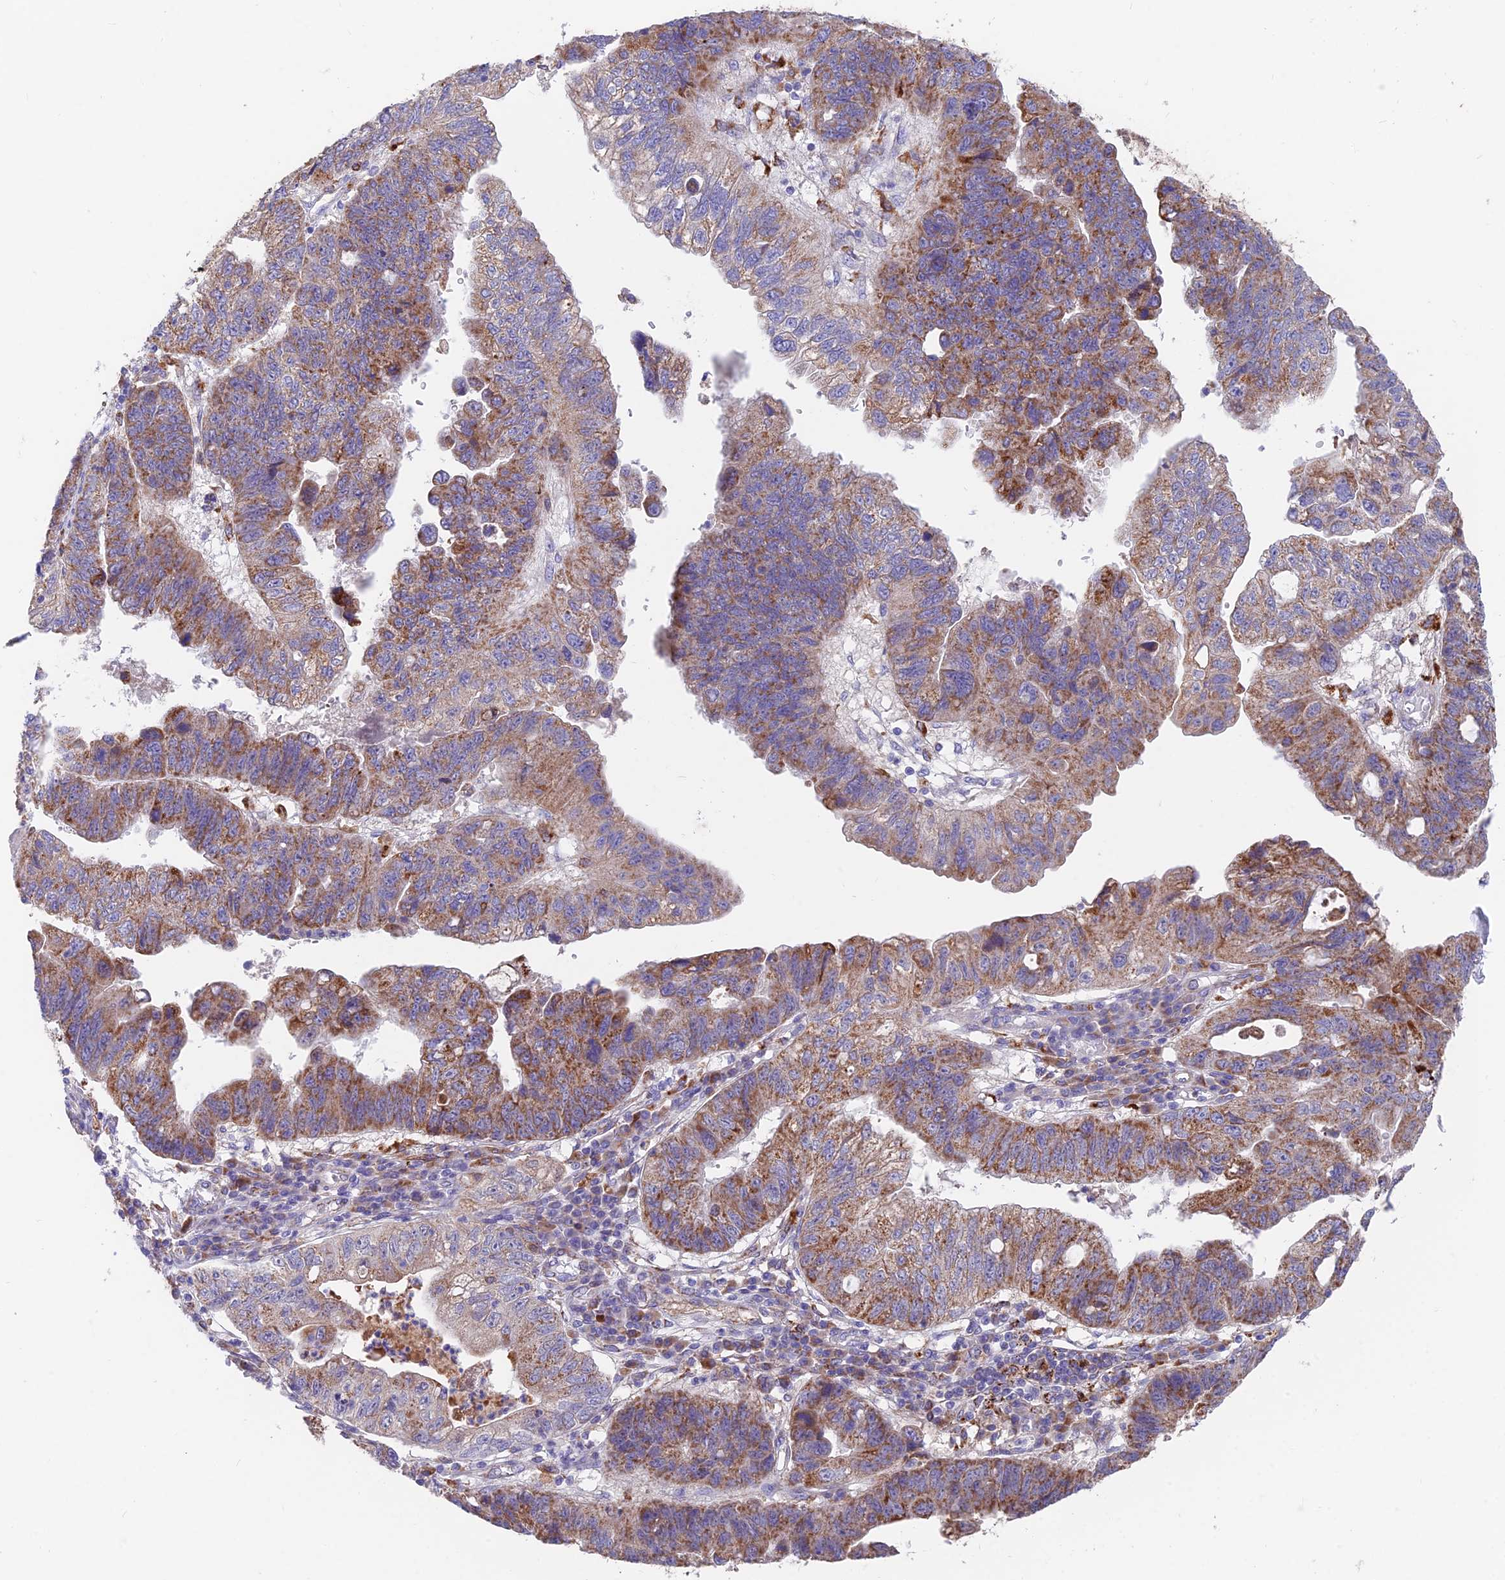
{"staining": {"intensity": "moderate", "quantity": "25%-75%", "location": "cytoplasmic/membranous"}, "tissue": "stomach cancer", "cell_type": "Tumor cells", "image_type": "cancer", "snomed": [{"axis": "morphology", "description": "Adenocarcinoma, NOS"}, {"axis": "topography", "description": "Stomach"}], "caption": "The image exhibits immunohistochemical staining of stomach cancer. There is moderate cytoplasmic/membranous expression is identified in approximately 25%-75% of tumor cells. (DAB IHC, brown staining for protein, blue staining for nuclei).", "gene": "TIGD6", "patient": {"sex": "male", "age": 59}}